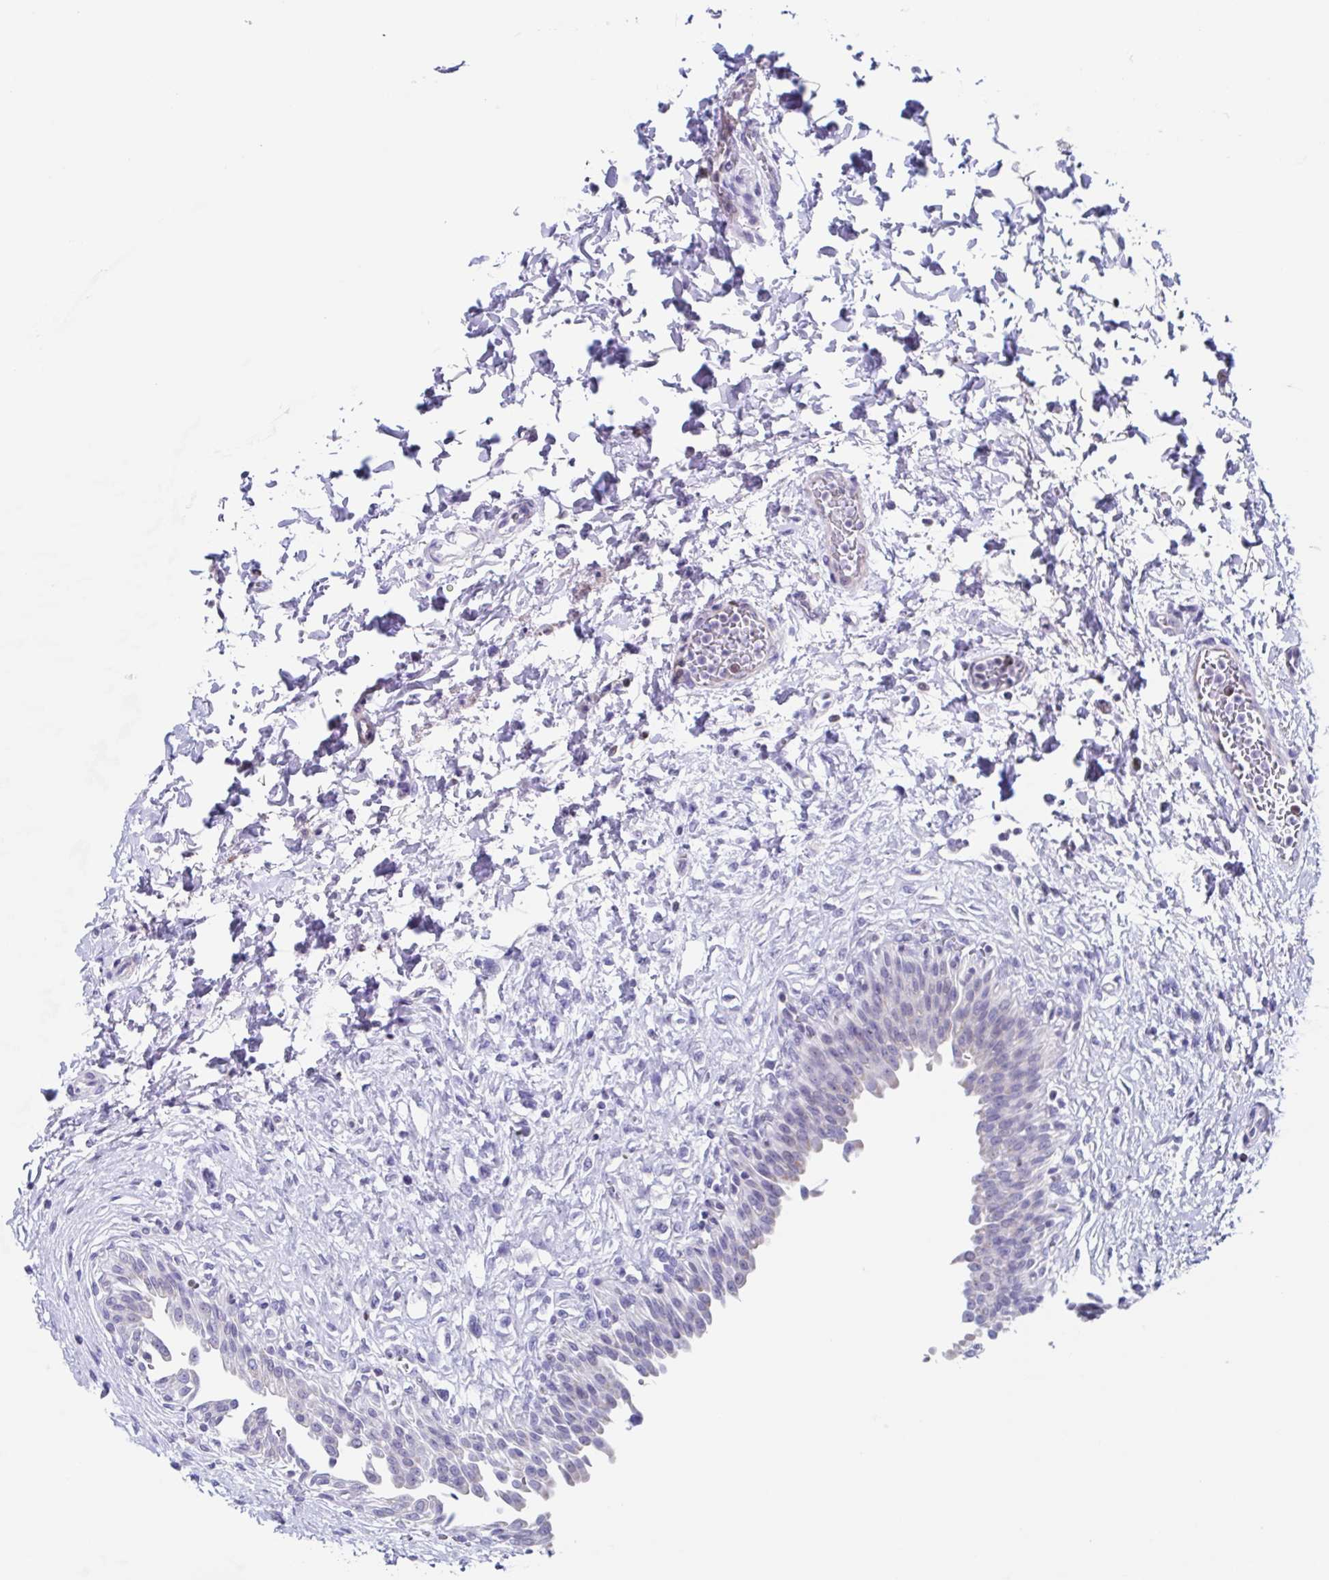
{"staining": {"intensity": "negative", "quantity": "none", "location": "none"}, "tissue": "urinary bladder", "cell_type": "Urothelial cells", "image_type": "normal", "snomed": [{"axis": "morphology", "description": "Normal tissue, NOS"}, {"axis": "topography", "description": "Urinary bladder"}], "caption": "This histopathology image is of benign urinary bladder stained with IHC to label a protein in brown with the nuclei are counter-stained blue. There is no positivity in urothelial cells. (Stains: DAB immunohistochemistry (IHC) with hematoxylin counter stain, Microscopy: brightfield microscopy at high magnification).", "gene": "PBOV1", "patient": {"sex": "male", "age": 37}}